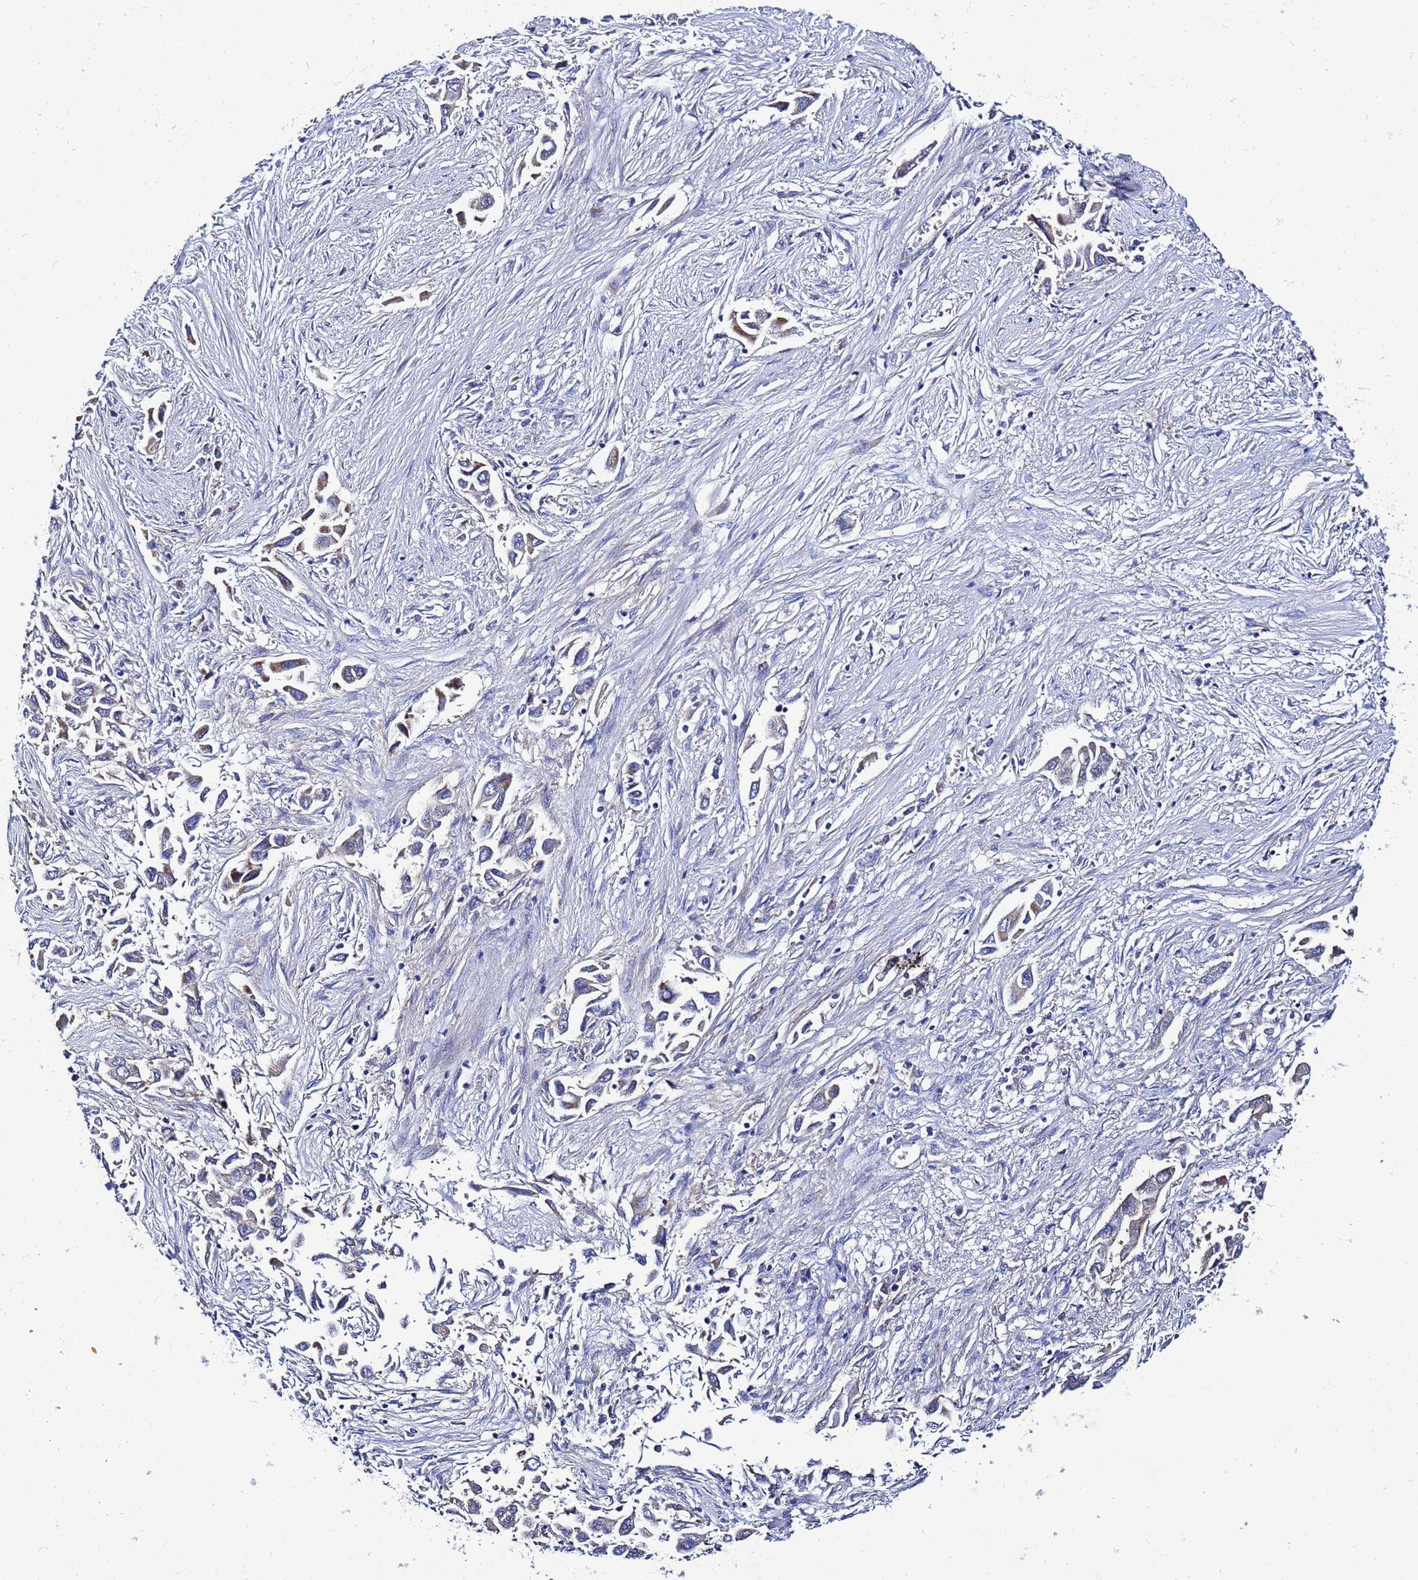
{"staining": {"intensity": "weak", "quantity": "<25%", "location": "cytoplasmic/membranous"}, "tissue": "lung cancer", "cell_type": "Tumor cells", "image_type": "cancer", "snomed": [{"axis": "morphology", "description": "Adenocarcinoma, NOS"}, {"axis": "topography", "description": "Lung"}], "caption": "A high-resolution photomicrograph shows immunohistochemistry staining of lung adenocarcinoma, which shows no significant expression in tumor cells. (Immunohistochemistry (ihc), brightfield microscopy, high magnification).", "gene": "FAHD2A", "patient": {"sex": "female", "age": 76}}